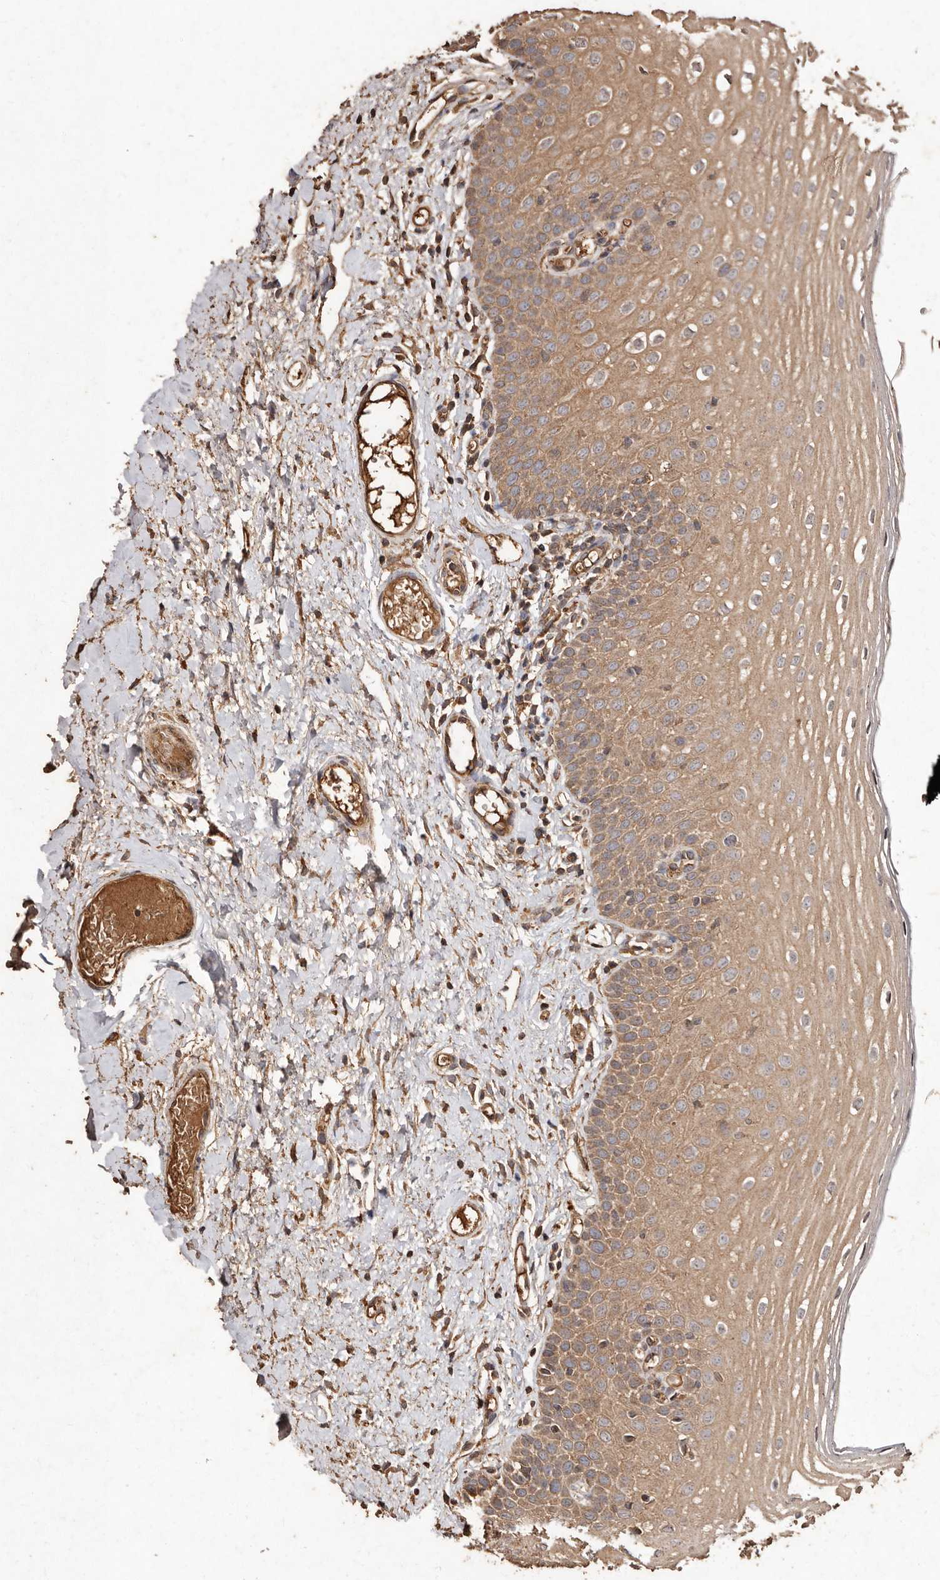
{"staining": {"intensity": "moderate", "quantity": ">75%", "location": "cytoplasmic/membranous"}, "tissue": "oral mucosa", "cell_type": "Squamous epithelial cells", "image_type": "normal", "snomed": [{"axis": "morphology", "description": "Normal tissue, NOS"}, {"axis": "topography", "description": "Oral tissue"}], "caption": "Protein staining reveals moderate cytoplasmic/membranous staining in approximately >75% of squamous epithelial cells in unremarkable oral mucosa.", "gene": "FARS2", "patient": {"sex": "female", "age": 56}}